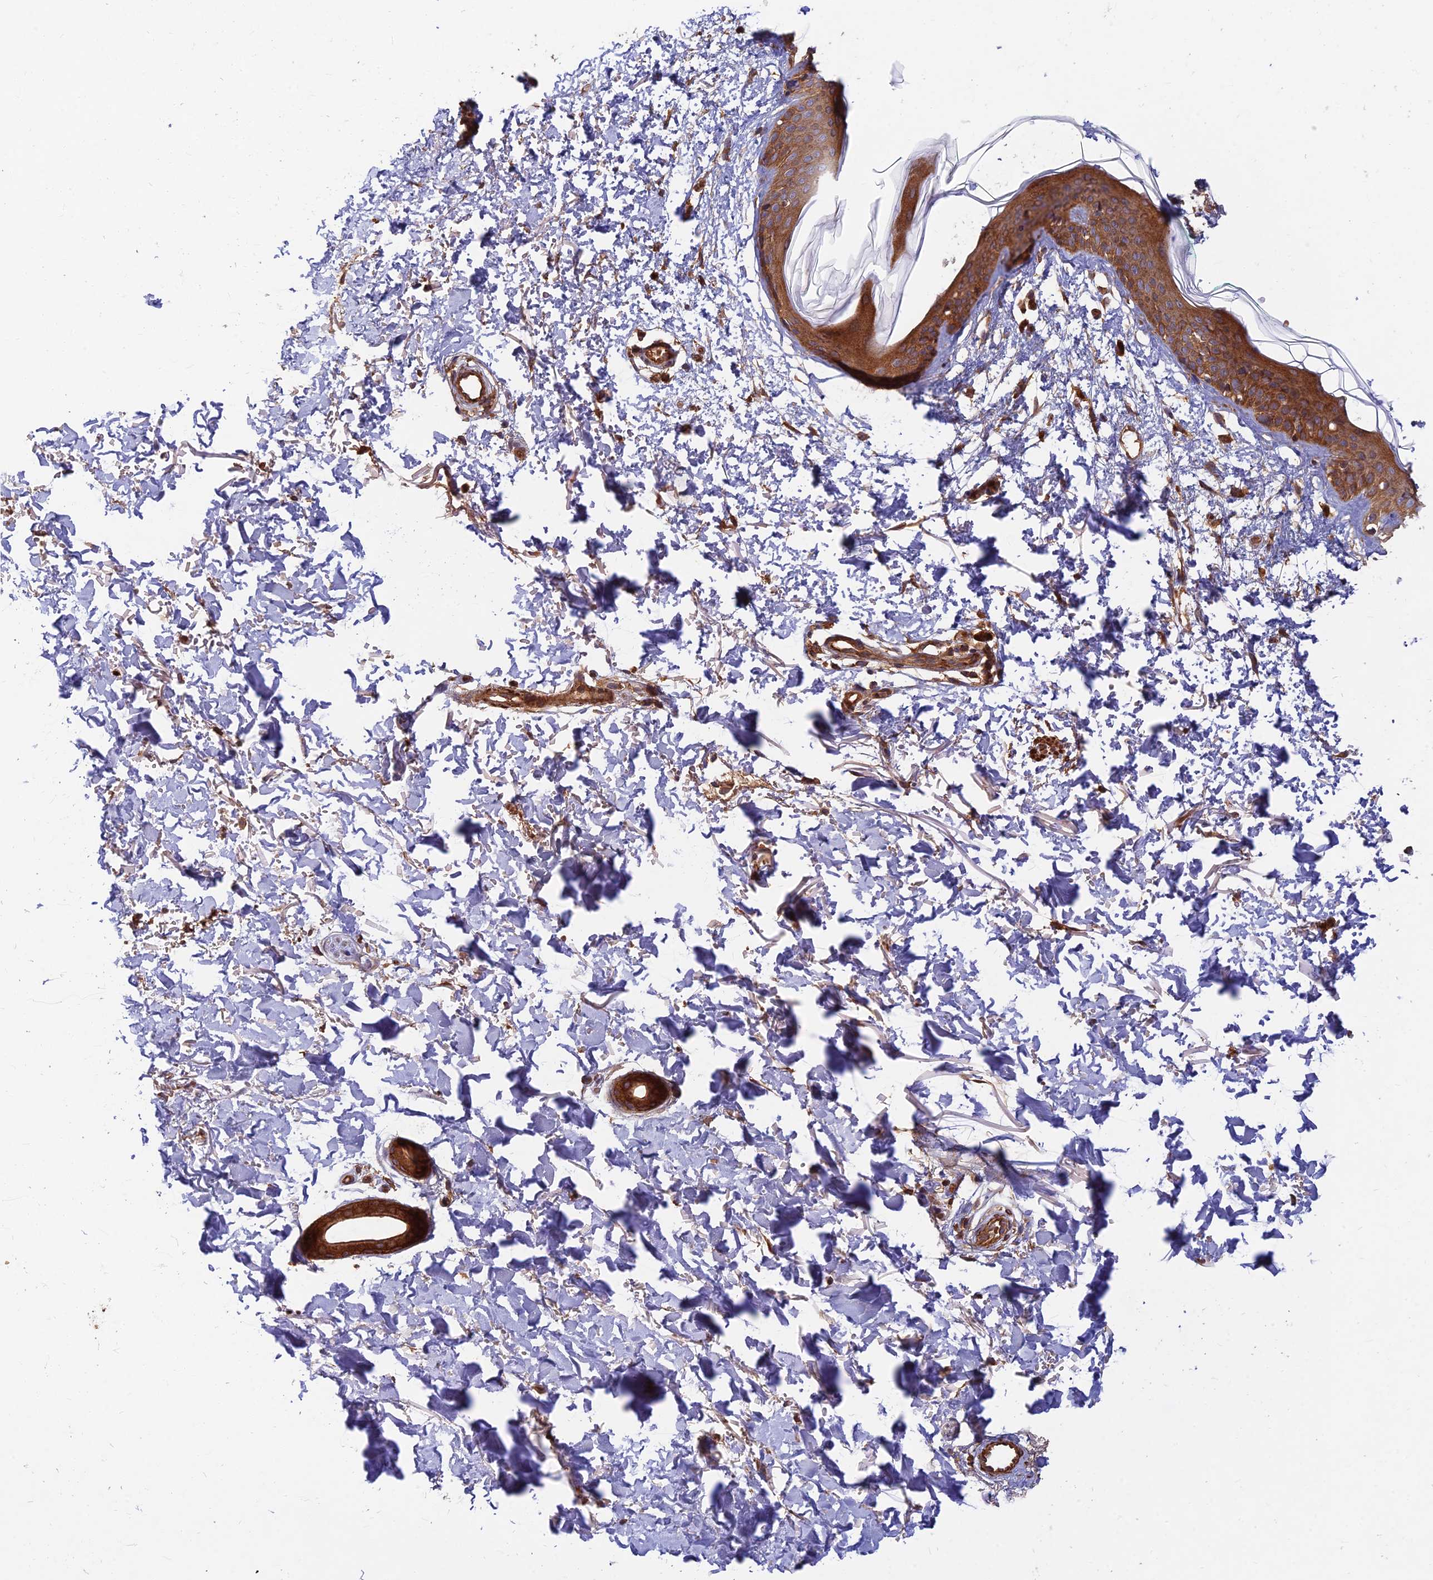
{"staining": {"intensity": "moderate", "quantity": ">75%", "location": "cytoplasmic/membranous"}, "tissue": "skin", "cell_type": "Fibroblasts", "image_type": "normal", "snomed": [{"axis": "morphology", "description": "Normal tissue, NOS"}, {"axis": "topography", "description": "Skin"}], "caption": "An image of skin stained for a protein exhibits moderate cytoplasmic/membranous brown staining in fibroblasts. (Stains: DAB in brown, nuclei in blue, Microscopy: brightfield microscopy at high magnification).", "gene": "RELCH", "patient": {"sex": "male", "age": 66}}